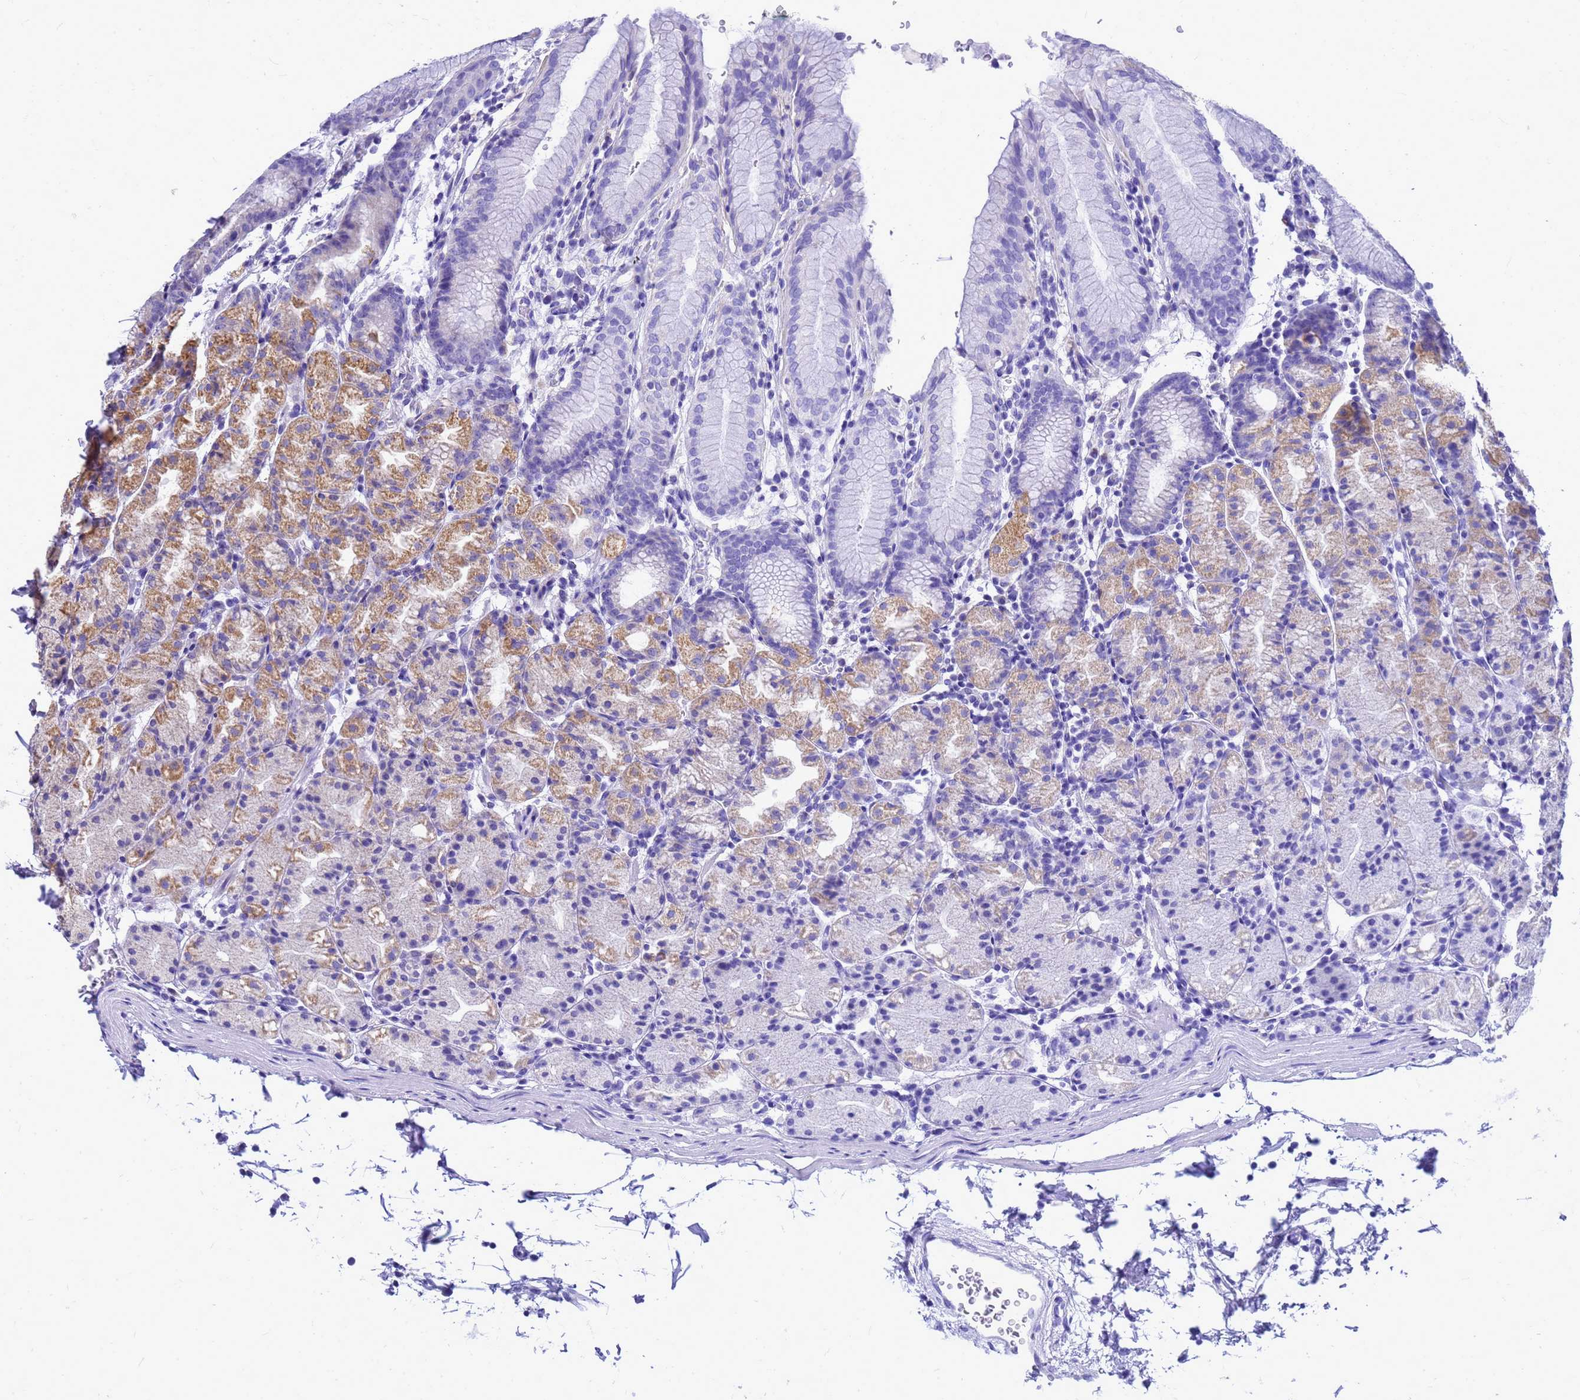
{"staining": {"intensity": "moderate", "quantity": "<25%", "location": "cytoplasmic/membranous"}, "tissue": "stomach", "cell_type": "Glandular cells", "image_type": "normal", "snomed": [{"axis": "morphology", "description": "Normal tissue, NOS"}, {"axis": "topography", "description": "Stomach, upper"}], "caption": "Moderate cytoplasmic/membranous protein staining is seen in approximately <25% of glandular cells in stomach.", "gene": "CMC4", "patient": {"sex": "male", "age": 48}}